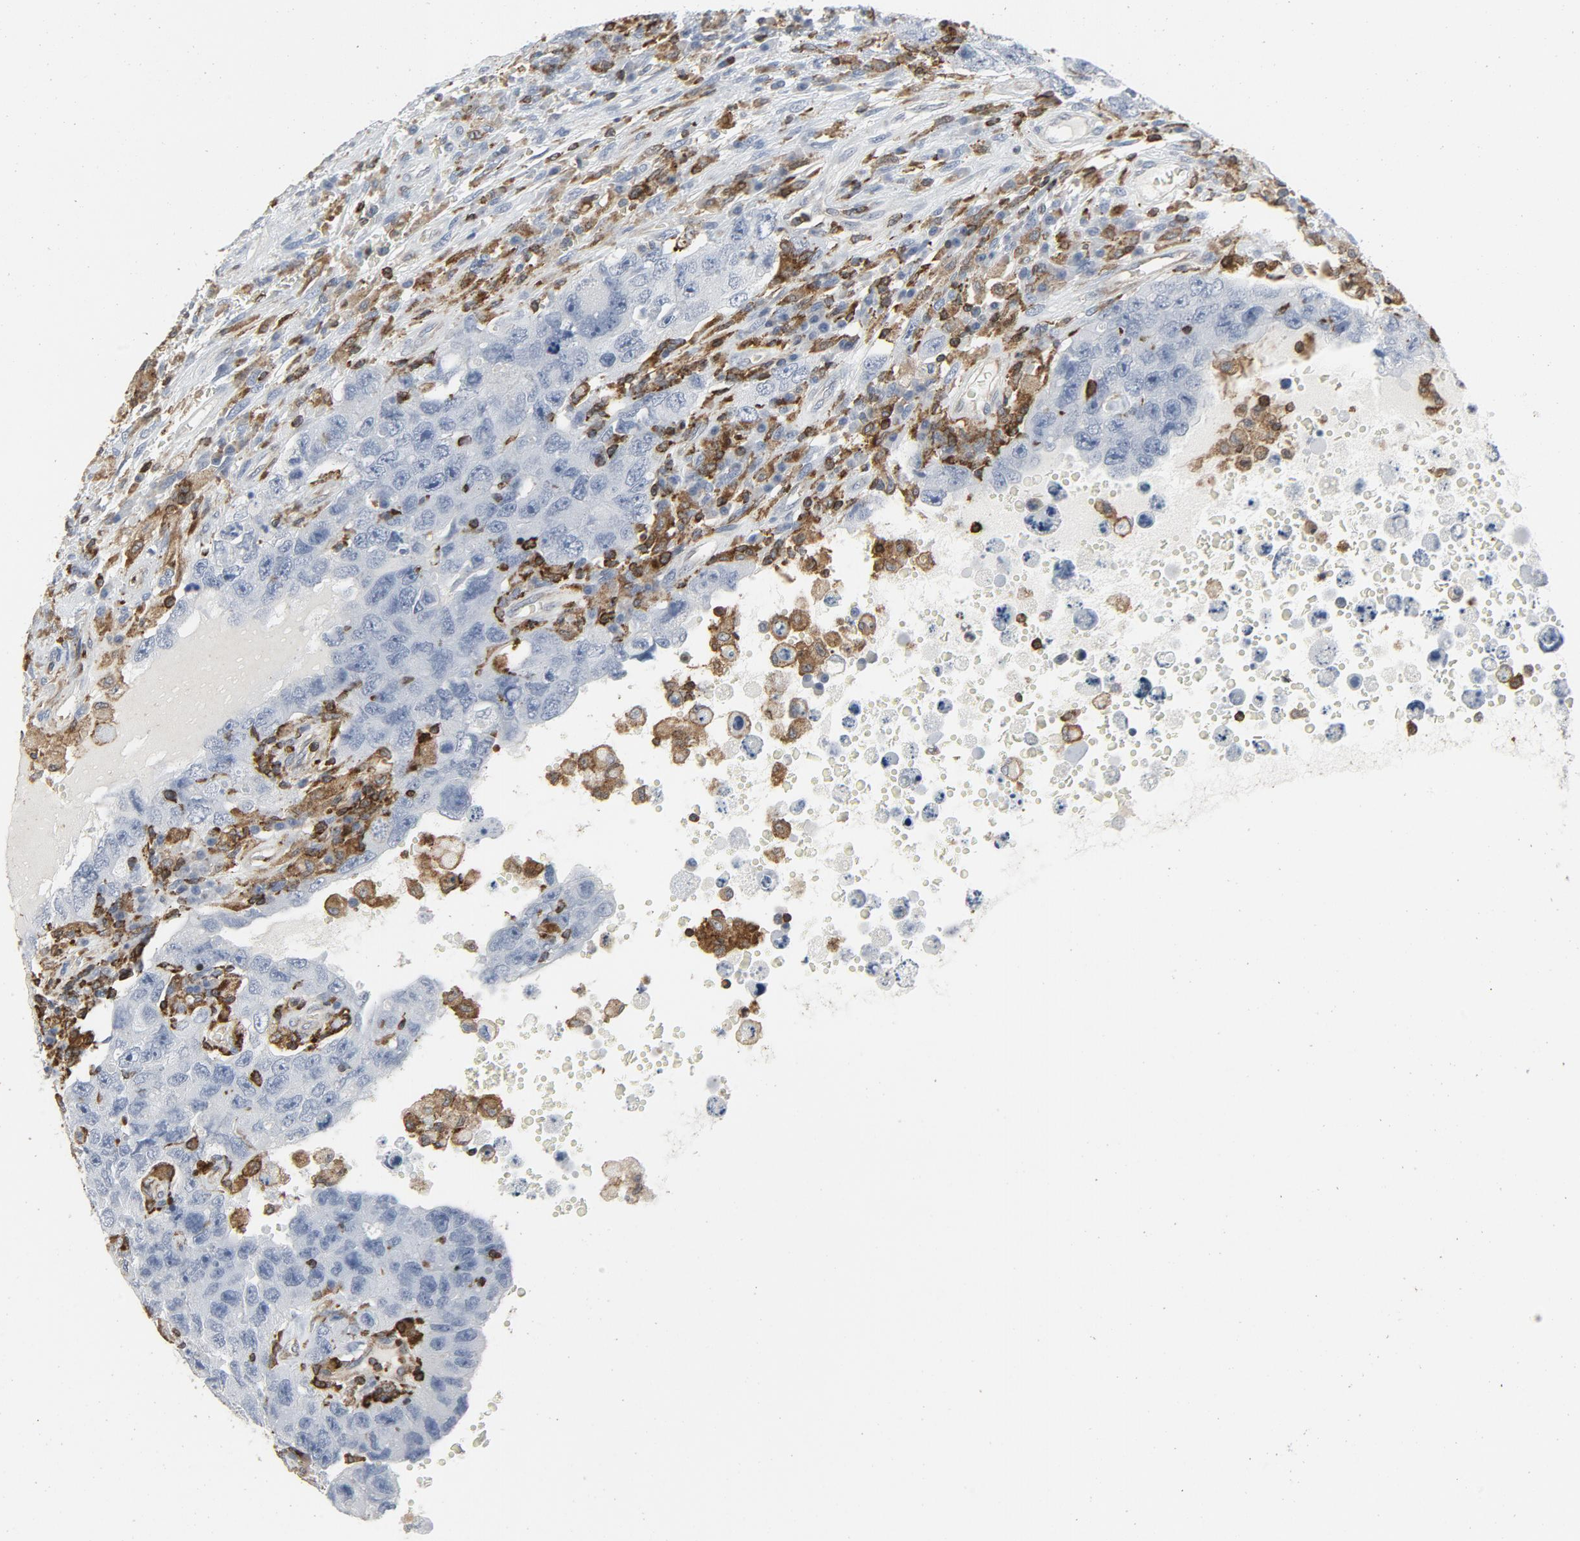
{"staining": {"intensity": "negative", "quantity": "none", "location": "none"}, "tissue": "testis cancer", "cell_type": "Tumor cells", "image_type": "cancer", "snomed": [{"axis": "morphology", "description": "Carcinoma, Embryonal, NOS"}, {"axis": "topography", "description": "Testis"}], "caption": "The micrograph displays no staining of tumor cells in testis cancer.", "gene": "LCP2", "patient": {"sex": "male", "age": 26}}